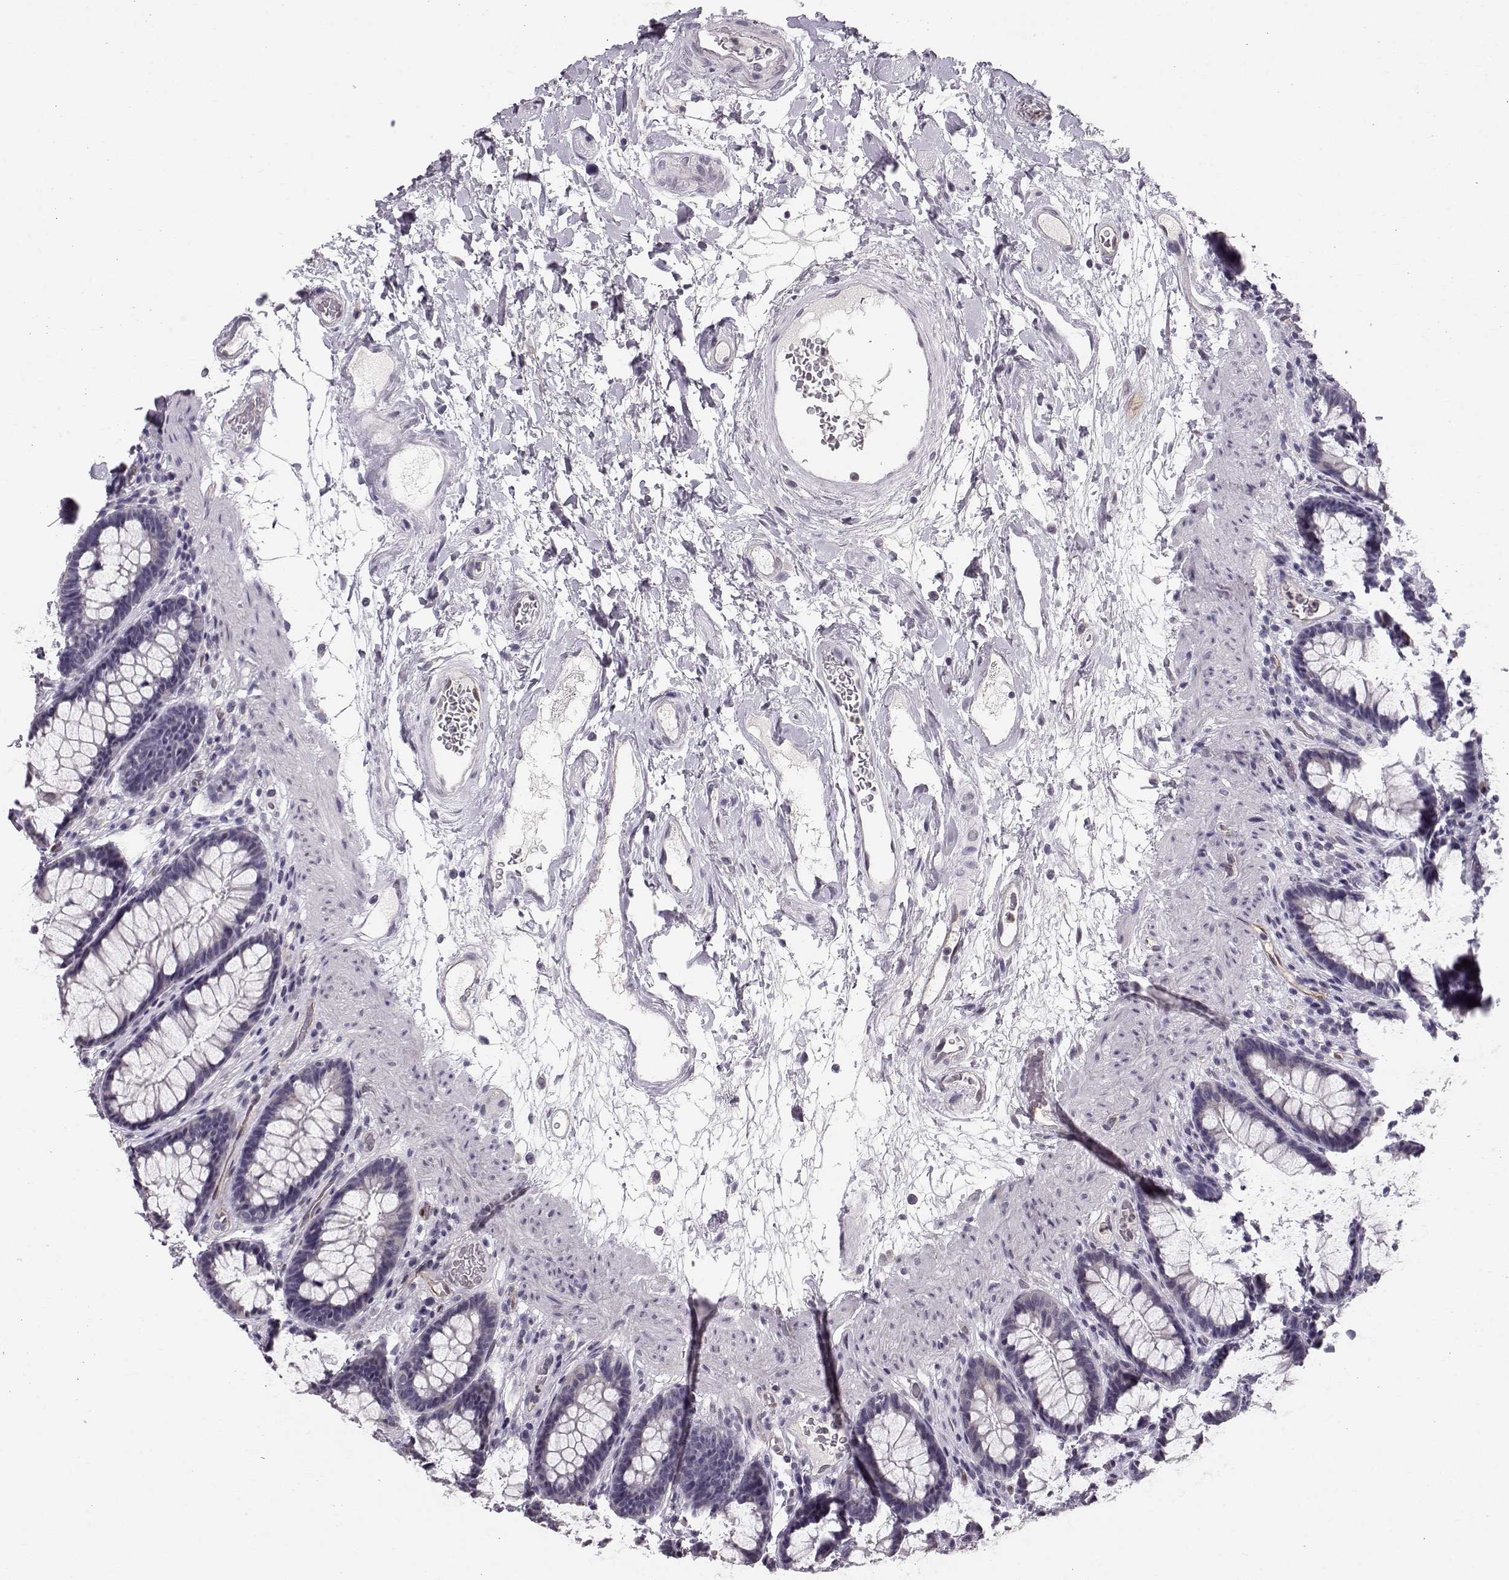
{"staining": {"intensity": "negative", "quantity": "none", "location": "none"}, "tissue": "rectum", "cell_type": "Glandular cells", "image_type": "normal", "snomed": [{"axis": "morphology", "description": "Normal tissue, NOS"}, {"axis": "topography", "description": "Rectum"}], "caption": "High power microscopy histopathology image of an immunohistochemistry micrograph of normal rectum, revealing no significant positivity in glandular cells. Nuclei are stained in blue.", "gene": "POU1F1", "patient": {"sex": "male", "age": 72}}